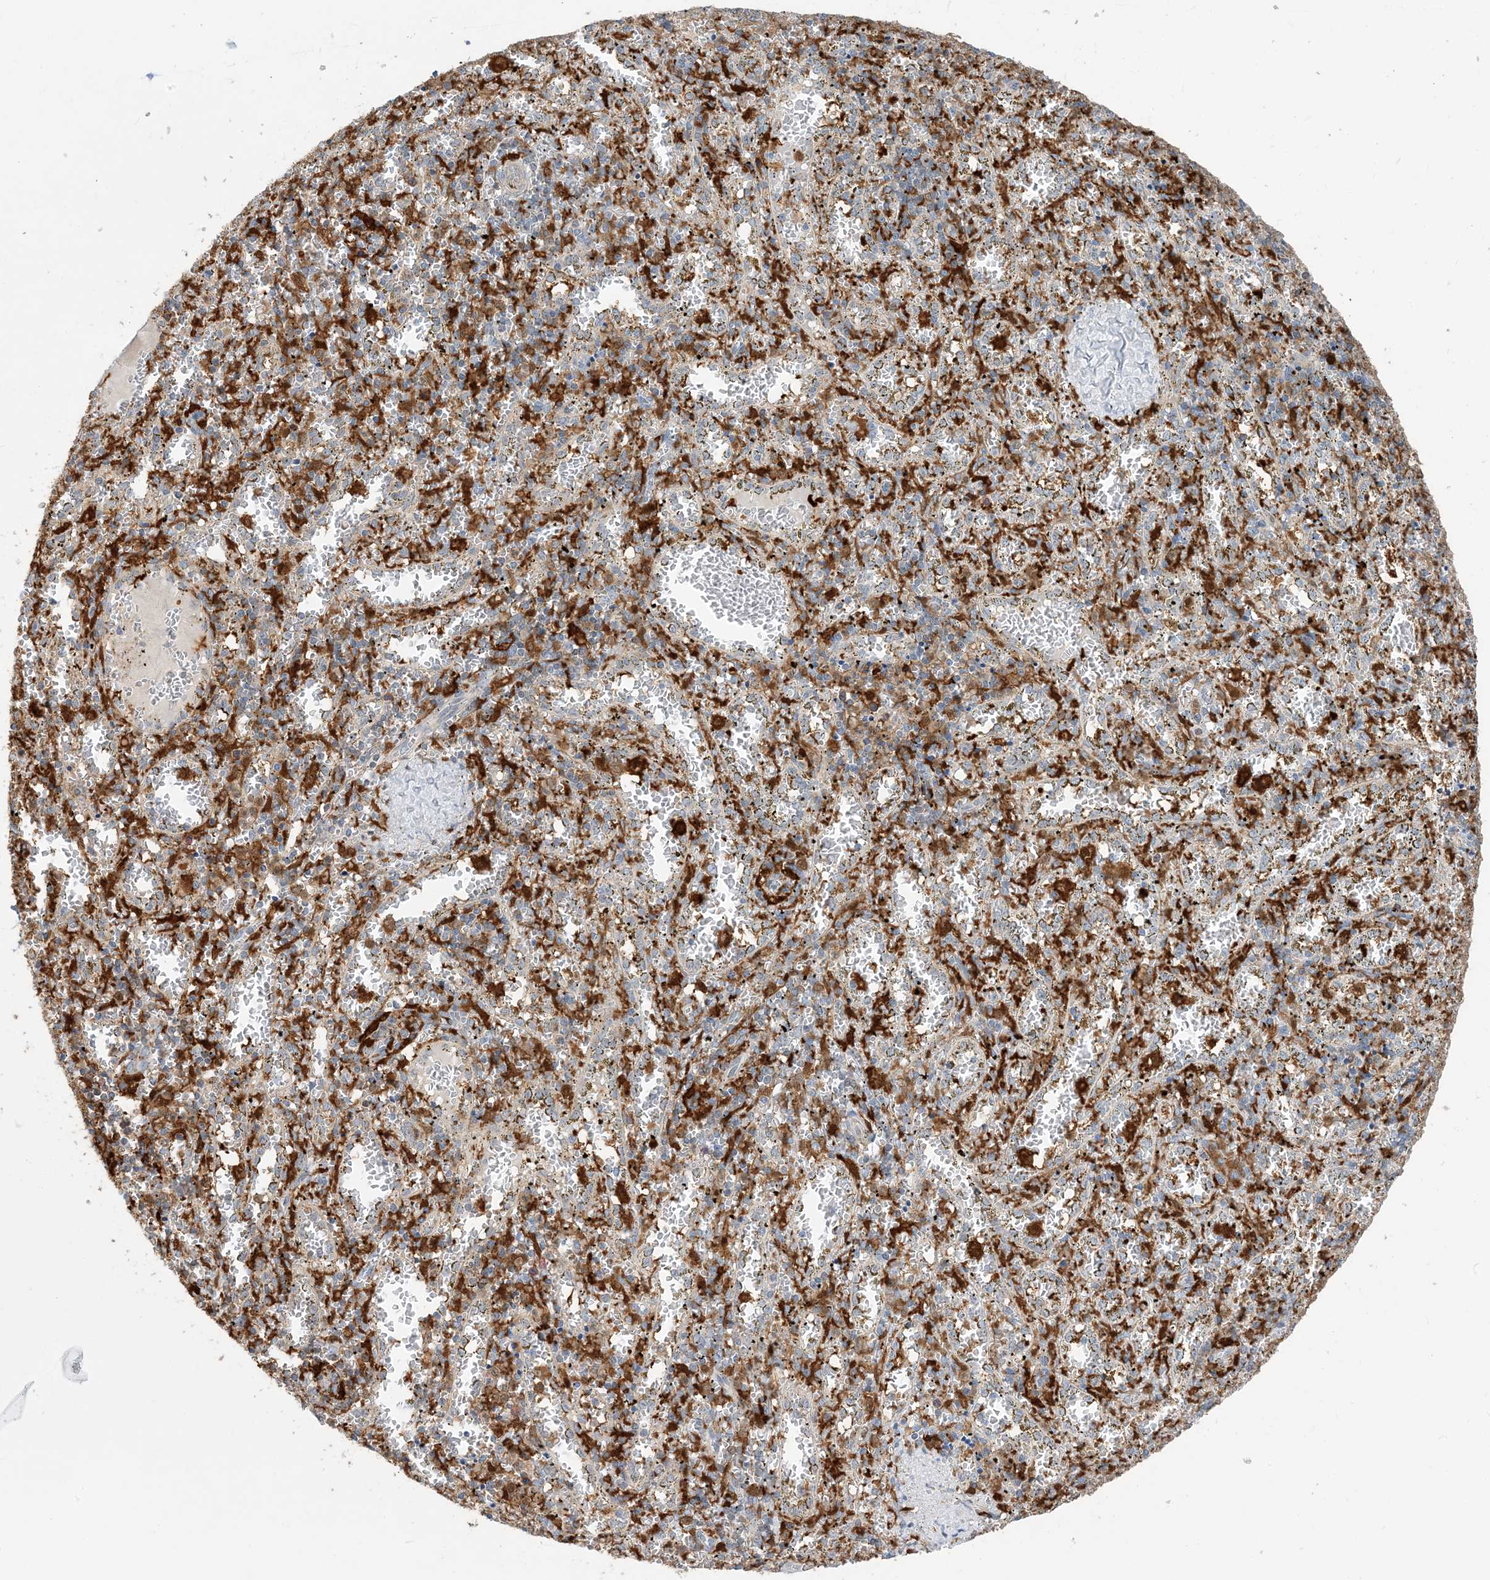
{"staining": {"intensity": "strong", "quantity": "<25%", "location": "cytoplasmic/membranous"}, "tissue": "spleen", "cell_type": "Cells in red pulp", "image_type": "normal", "snomed": [{"axis": "morphology", "description": "Normal tissue, NOS"}, {"axis": "topography", "description": "Spleen"}], "caption": "This image demonstrates immunohistochemistry (IHC) staining of unremarkable human spleen, with medium strong cytoplasmic/membranous positivity in about <25% of cells in red pulp.", "gene": "NAGK", "patient": {"sex": "male", "age": 11}}